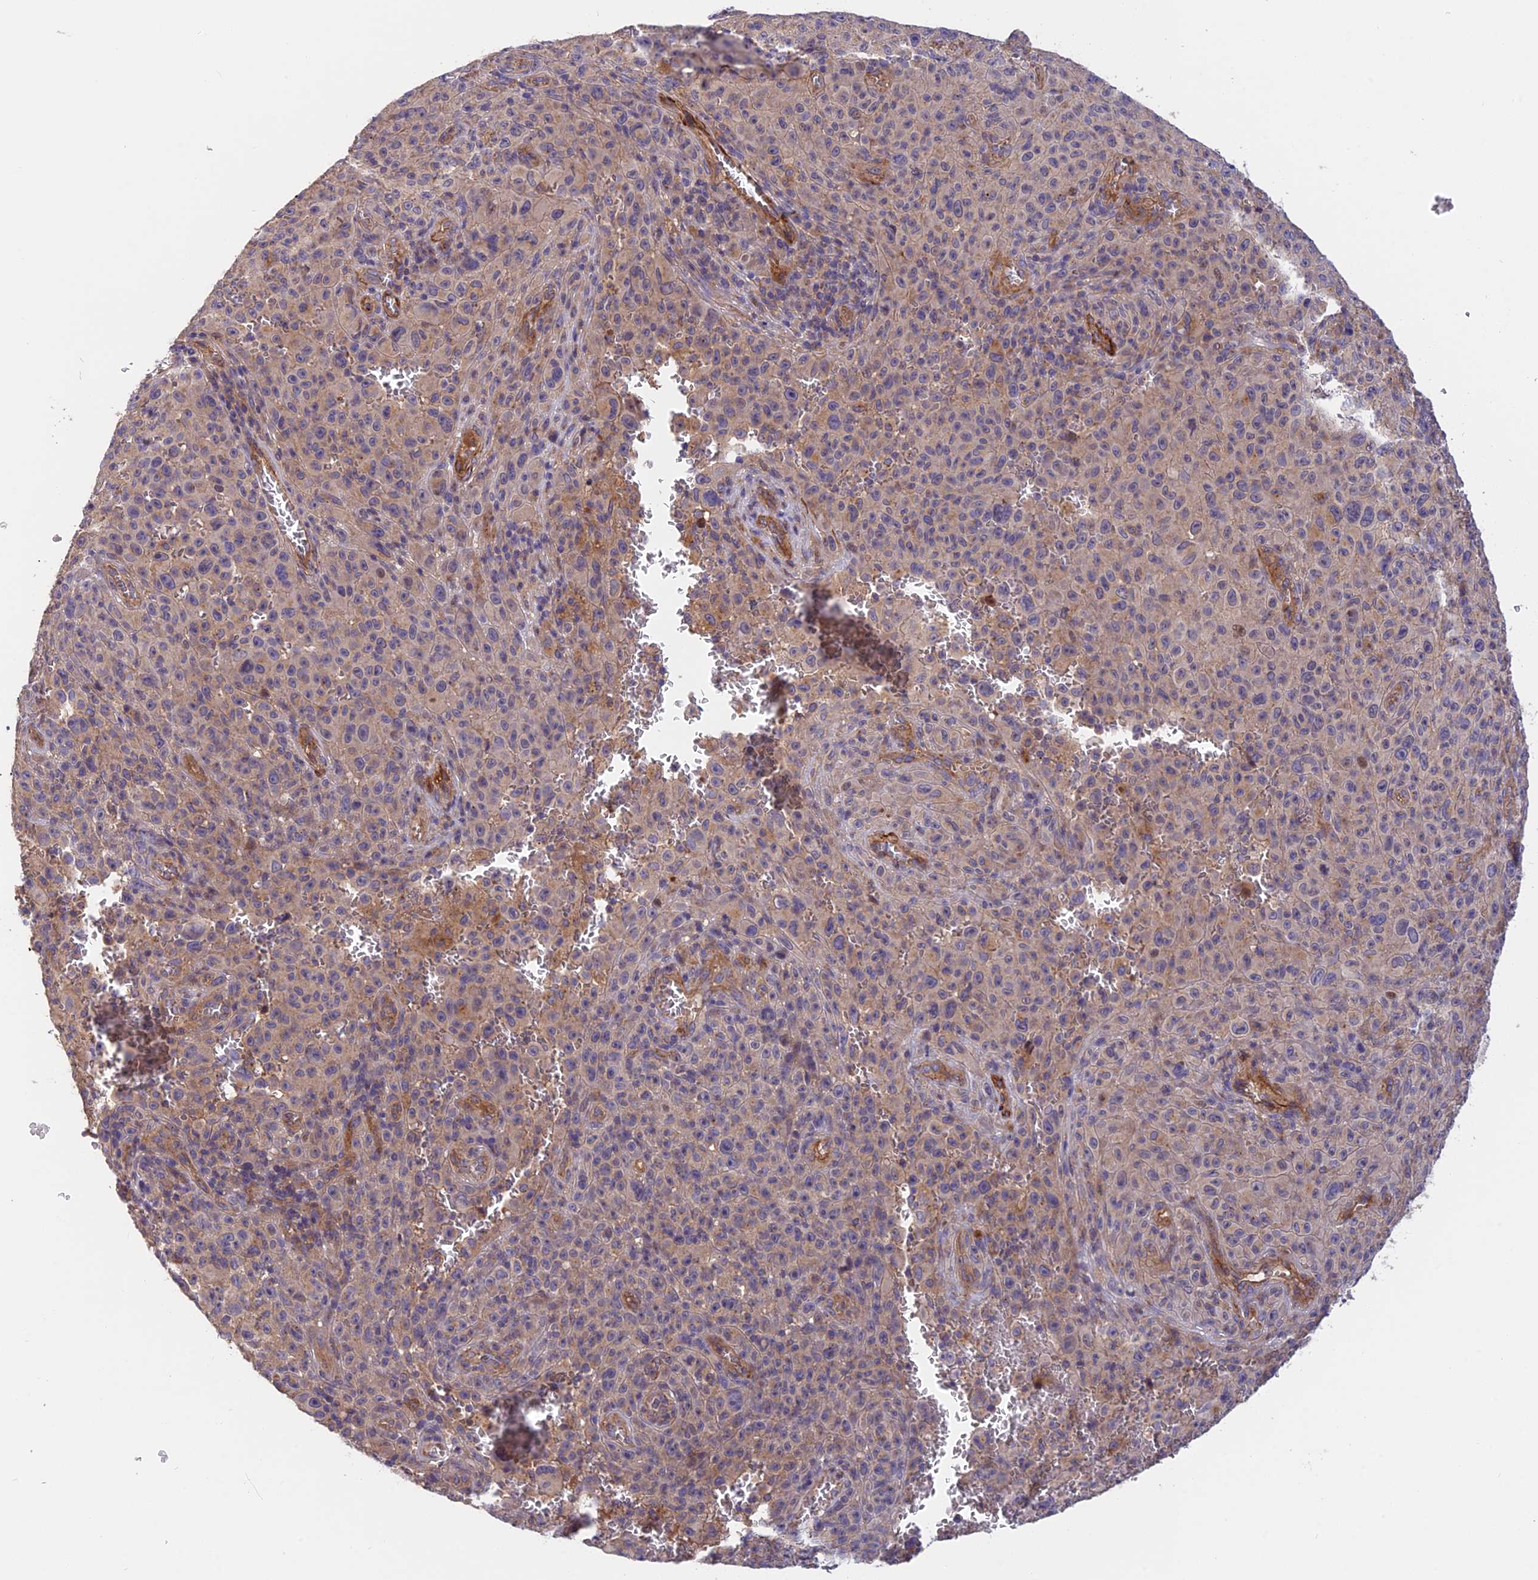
{"staining": {"intensity": "moderate", "quantity": "25%-75%", "location": "cytoplasmic/membranous"}, "tissue": "melanoma", "cell_type": "Tumor cells", "image_type": "cancer", "snomed": [{"axis": "morphology", "description": "Malignant melanoma, NOS"}, {"axis": "topography", "description": "Skin"}], "caption": "Brown immunohistochemical staining in malignant melanoma shows moderate cytoplasmic/membranous staining in approximately 25%-75% of tumor cells. Using DAB (brown) and hematoxylin (blue) stains, captured at high magnification using brightfield microscopy.", "gene": "ADAMTS15", "patient": {"sex": "female", "age": 82}}